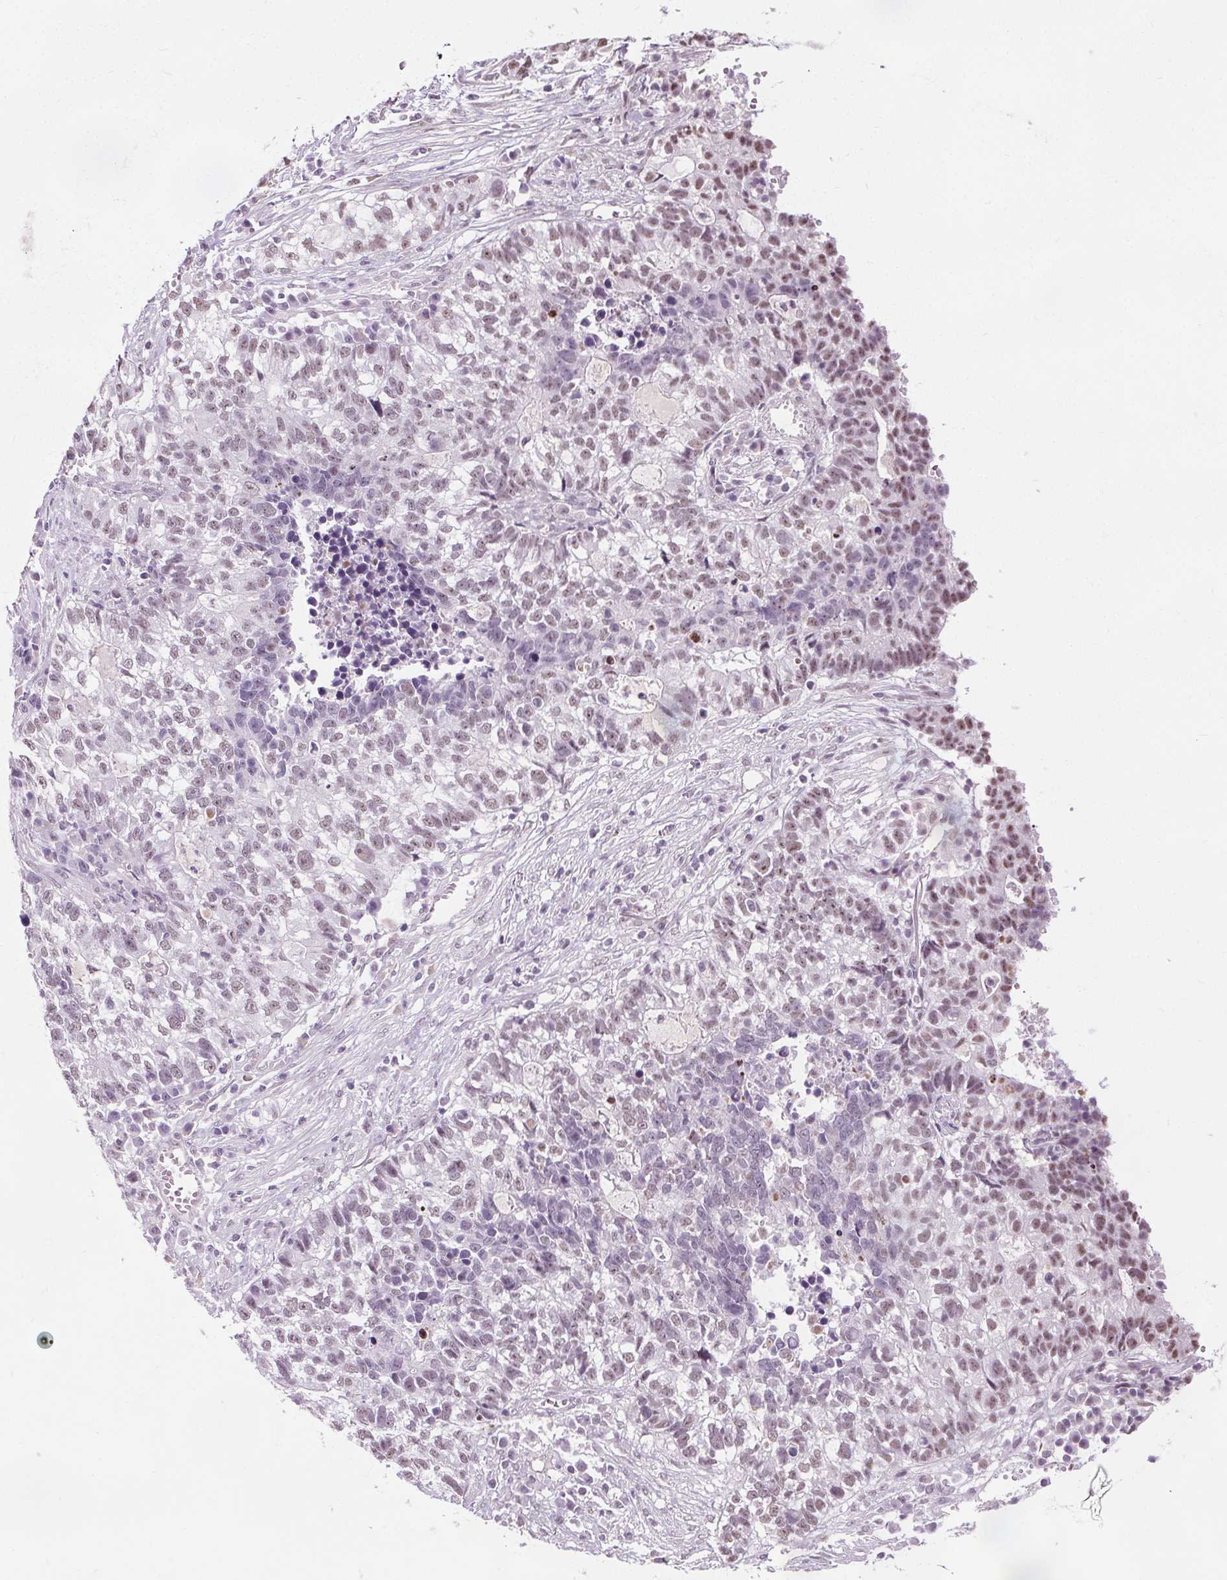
{"staining": {"intensity": "weak", "quantity": "<25%", "location": "nuclear"}, "tissue": "lung cancer", "cell_type": "Tumor cells", "image_type": "cancer", "snomed": [{"axis": "morphology", "description": "Adenocarcinoma, NOS"}, {"axis": "topography", "description": "Lung"}], "caption": "IHC photomicrograph of neoplastic tissue: human lung cancer (adenocarcinoma) stained with DAB shows no significant protein positivity in tumor cells. (Stains: DAB (3,3'-diaminobenzidine) immunohistochemistry (IHC) with hematoxylin counter stain, Microscopy: brightfield microscopy at high magnification).", "gene": "CEBPA", "patient": {"sex": "male", "age": 57}}